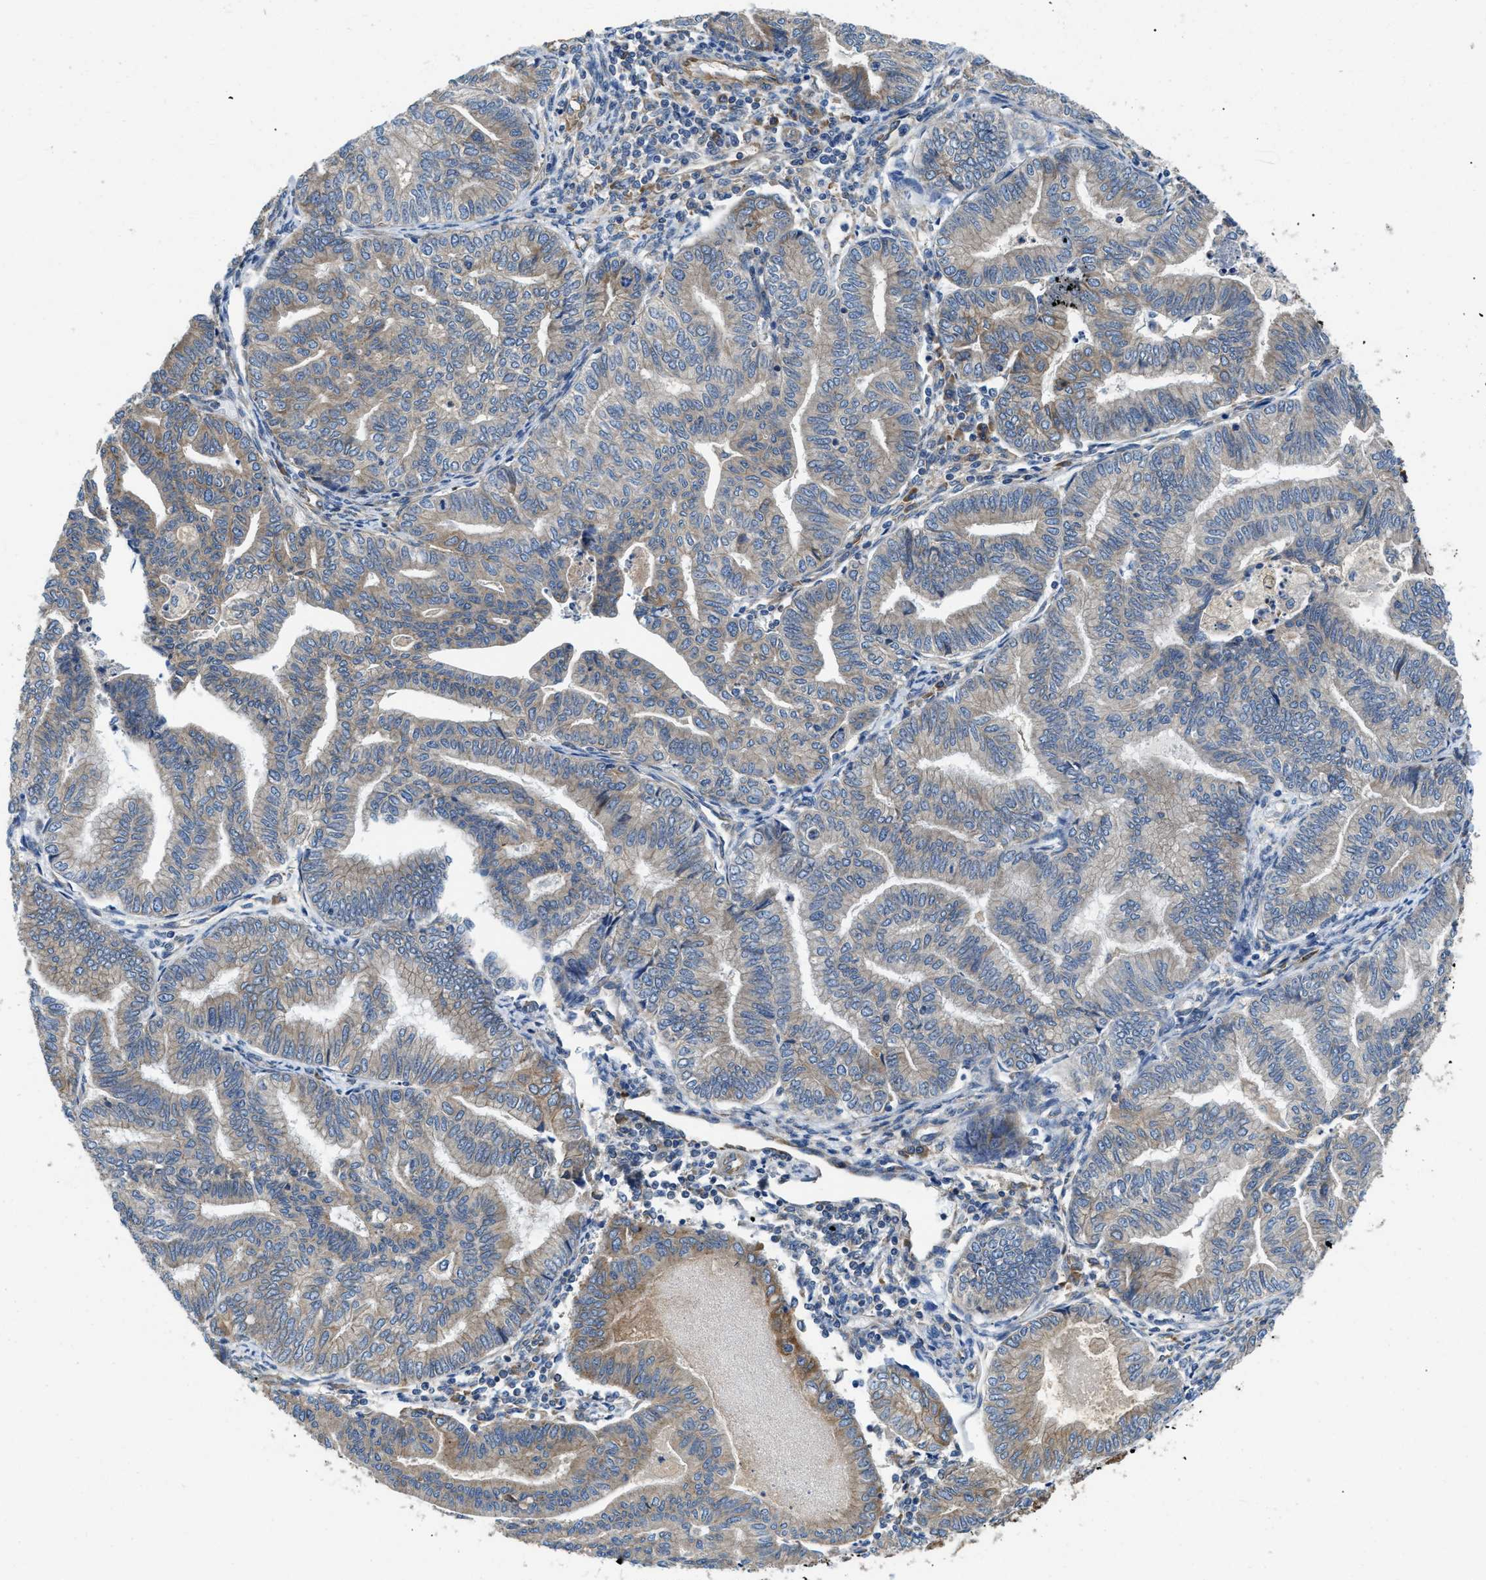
{"staining": {"intensity": "weak", "quantity": ">75%", "location": "cytoplasmic/membranous"}, "tissue": "endometrial cancer", "cell_type": "Tumor cells", "image_type": "cancer", "snomed": [{"axis": "morphology", "description": "Adenocarcinoma, NOS"}, {"axis": "topography", "description": "Endometrium"}], "caption": "Weak cytoplasmic/membranous expression for a protein is appreciated in approximately >75% of tumor cells of endometrial adenocarcinoma using immunohistochemistry.", "gene": "HSD17B12", "patient": {"sex": "female", "age": 79}}